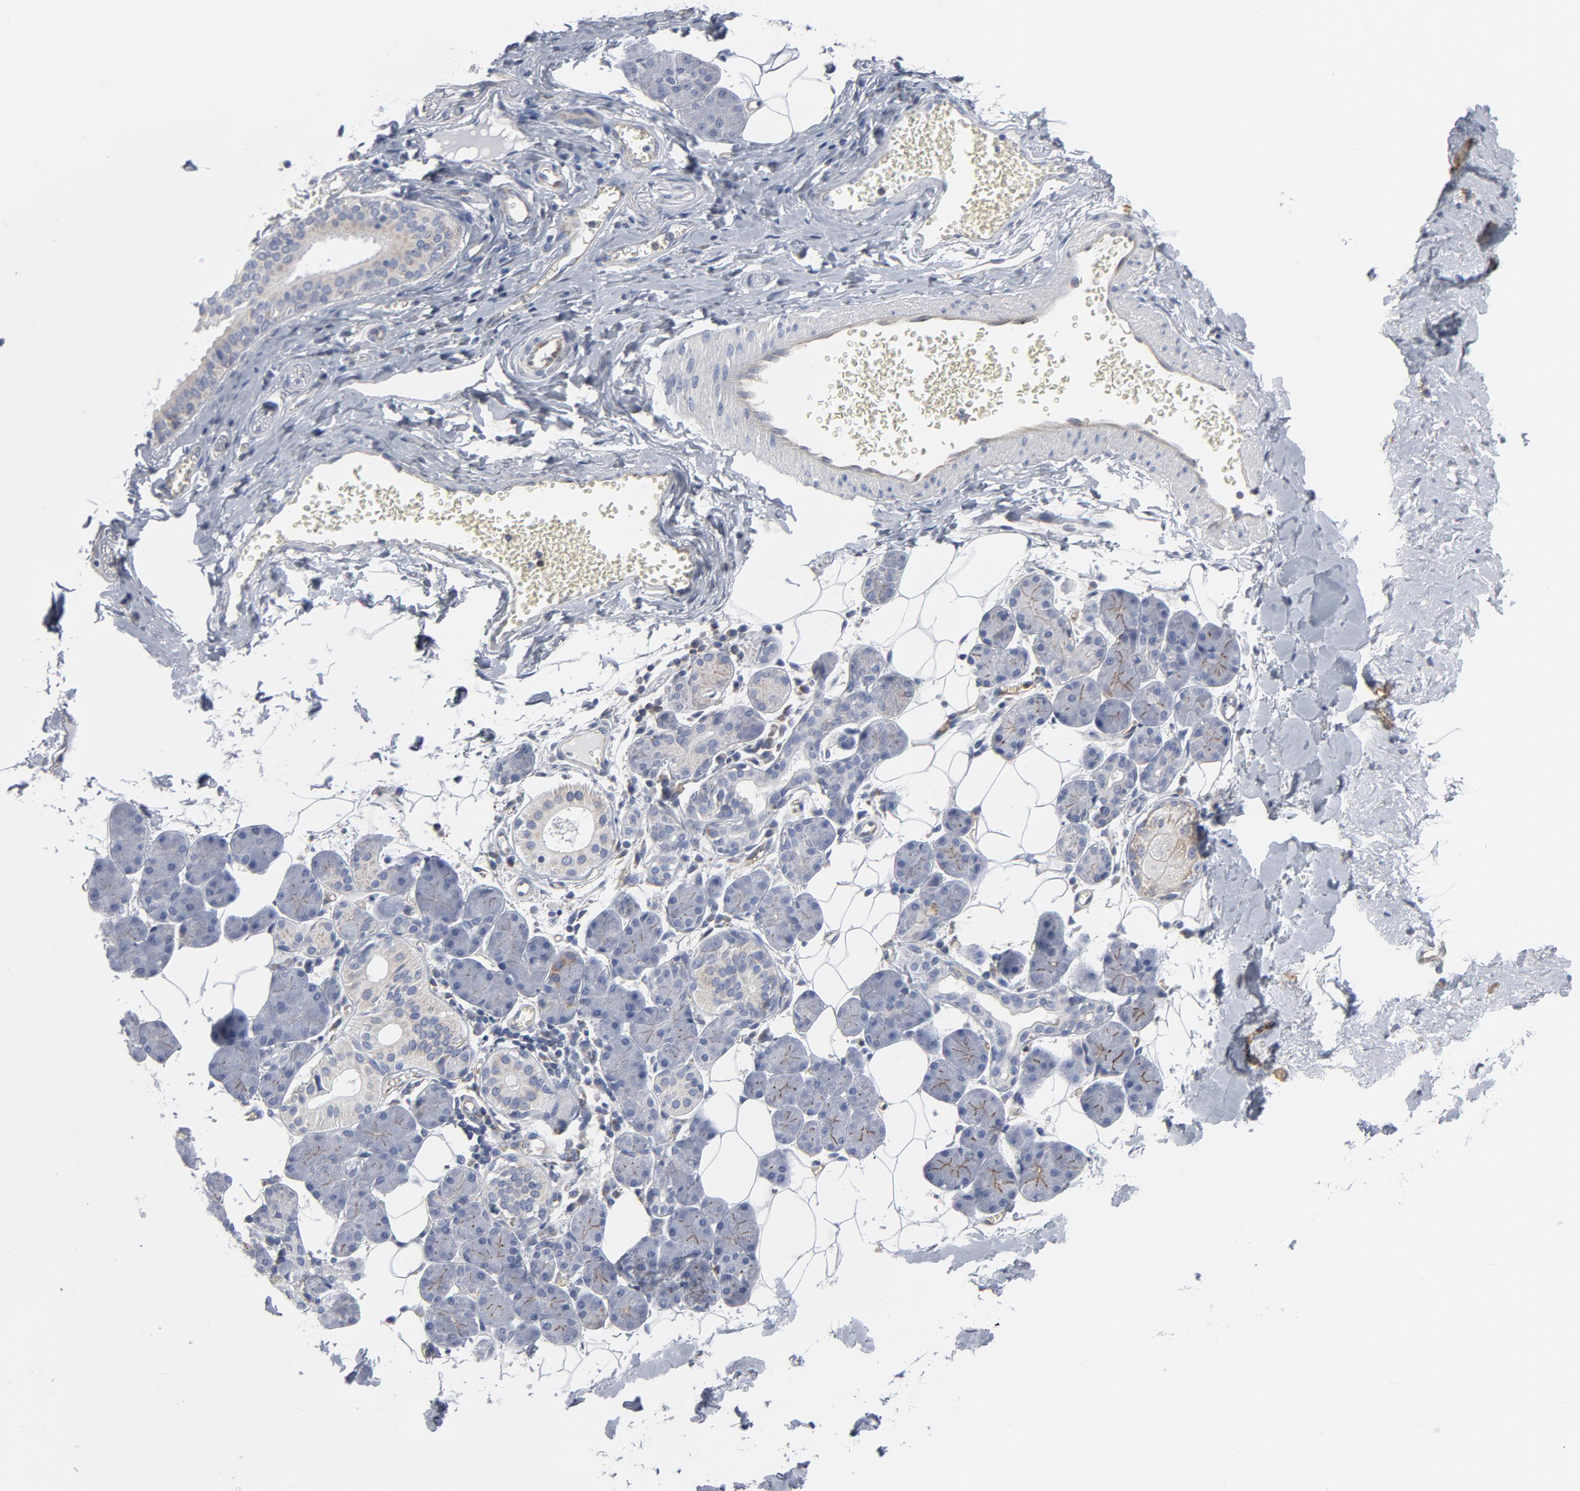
{"staining": {"intensity": "moderate", "quantity": "25%-75%", "location": "cytoplasmic/membranous"}, "tissue": "salivary gland", "cell_type": "Glandular cells", "image_type": "normal", "snomed": [{"axis": "morphology", "description": "Normal tissue, NOS"}, {"axis": "morphology", "description": "Adenoma, NOS"}, {"axis": "topography", "description": "Salivary gland"}], "caption": "Immunohistochemical staining of benign salivary gland reveals 25%-75% levels of moderate cytoplasmic/membranous protein positivity in about 25%-75% of glandular cells. Immunohistochemistry (ihc) stains the protein of interest in brown and the nuclei are stained blue.", "gene": "OXA1L", "patient": {"sex": "female", "age": 32}}